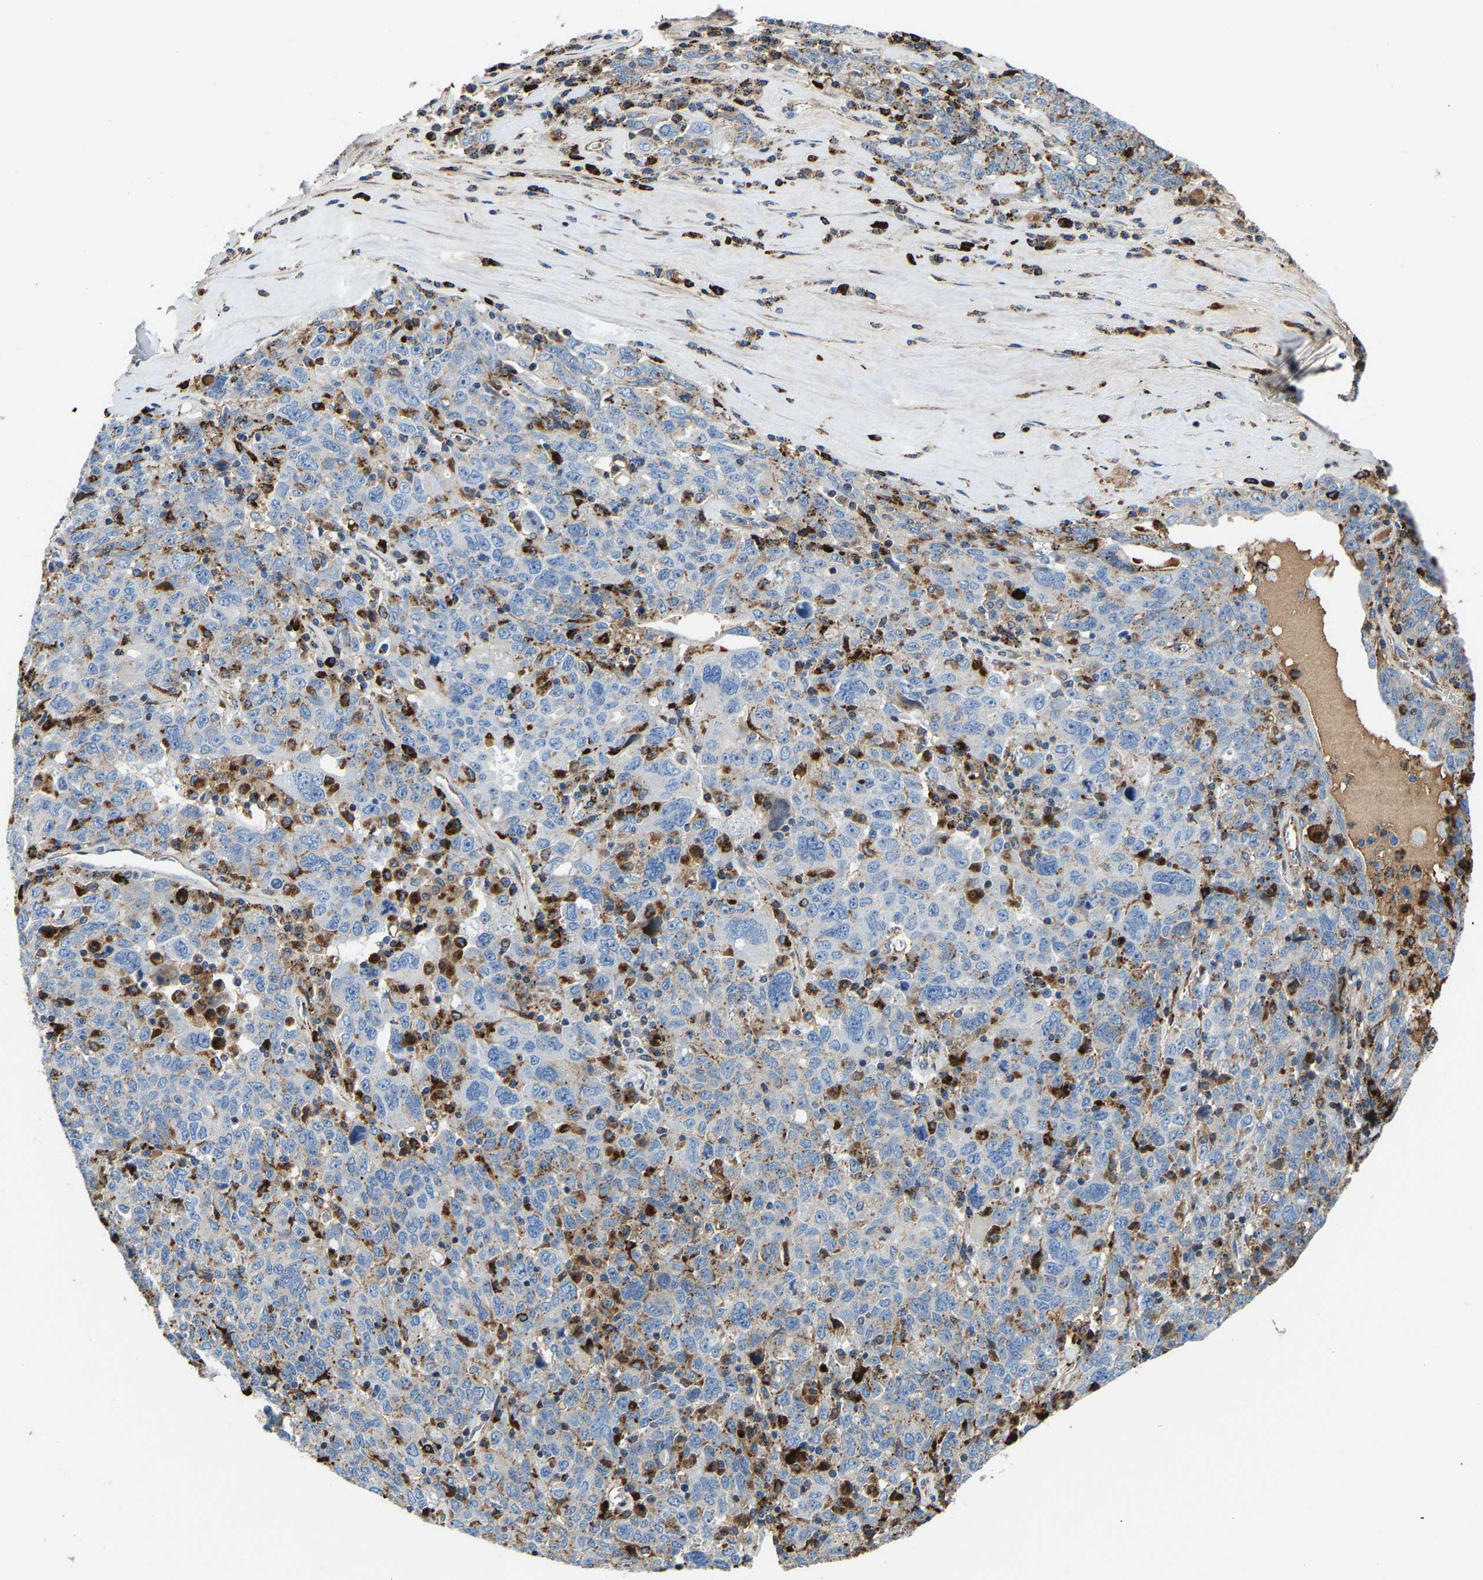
{"staining": {"intensity": "negative", "quantity": "none", "location": "none"}, "tissue": "ovarian cancer", "cell_type": "Tumor cells", "image_type": "cancer", "snomed": [{"axis": "morphology", "description": "Carcinoma, endometroid"}, {"axis": "topography", "description": "Ovary"}], "caption": "Immunohistochemistry (IHC) micrograph of ovarian endometroid carcinoma stained for a protein (brown), which reveals no positivity in tumor cells. (Brightfield microscopy of DAB (3,3'-diaminobenzidine) IHC at high magnification).", "gene": "DPP7", "patient": {"sex": "female", "age": 62}}